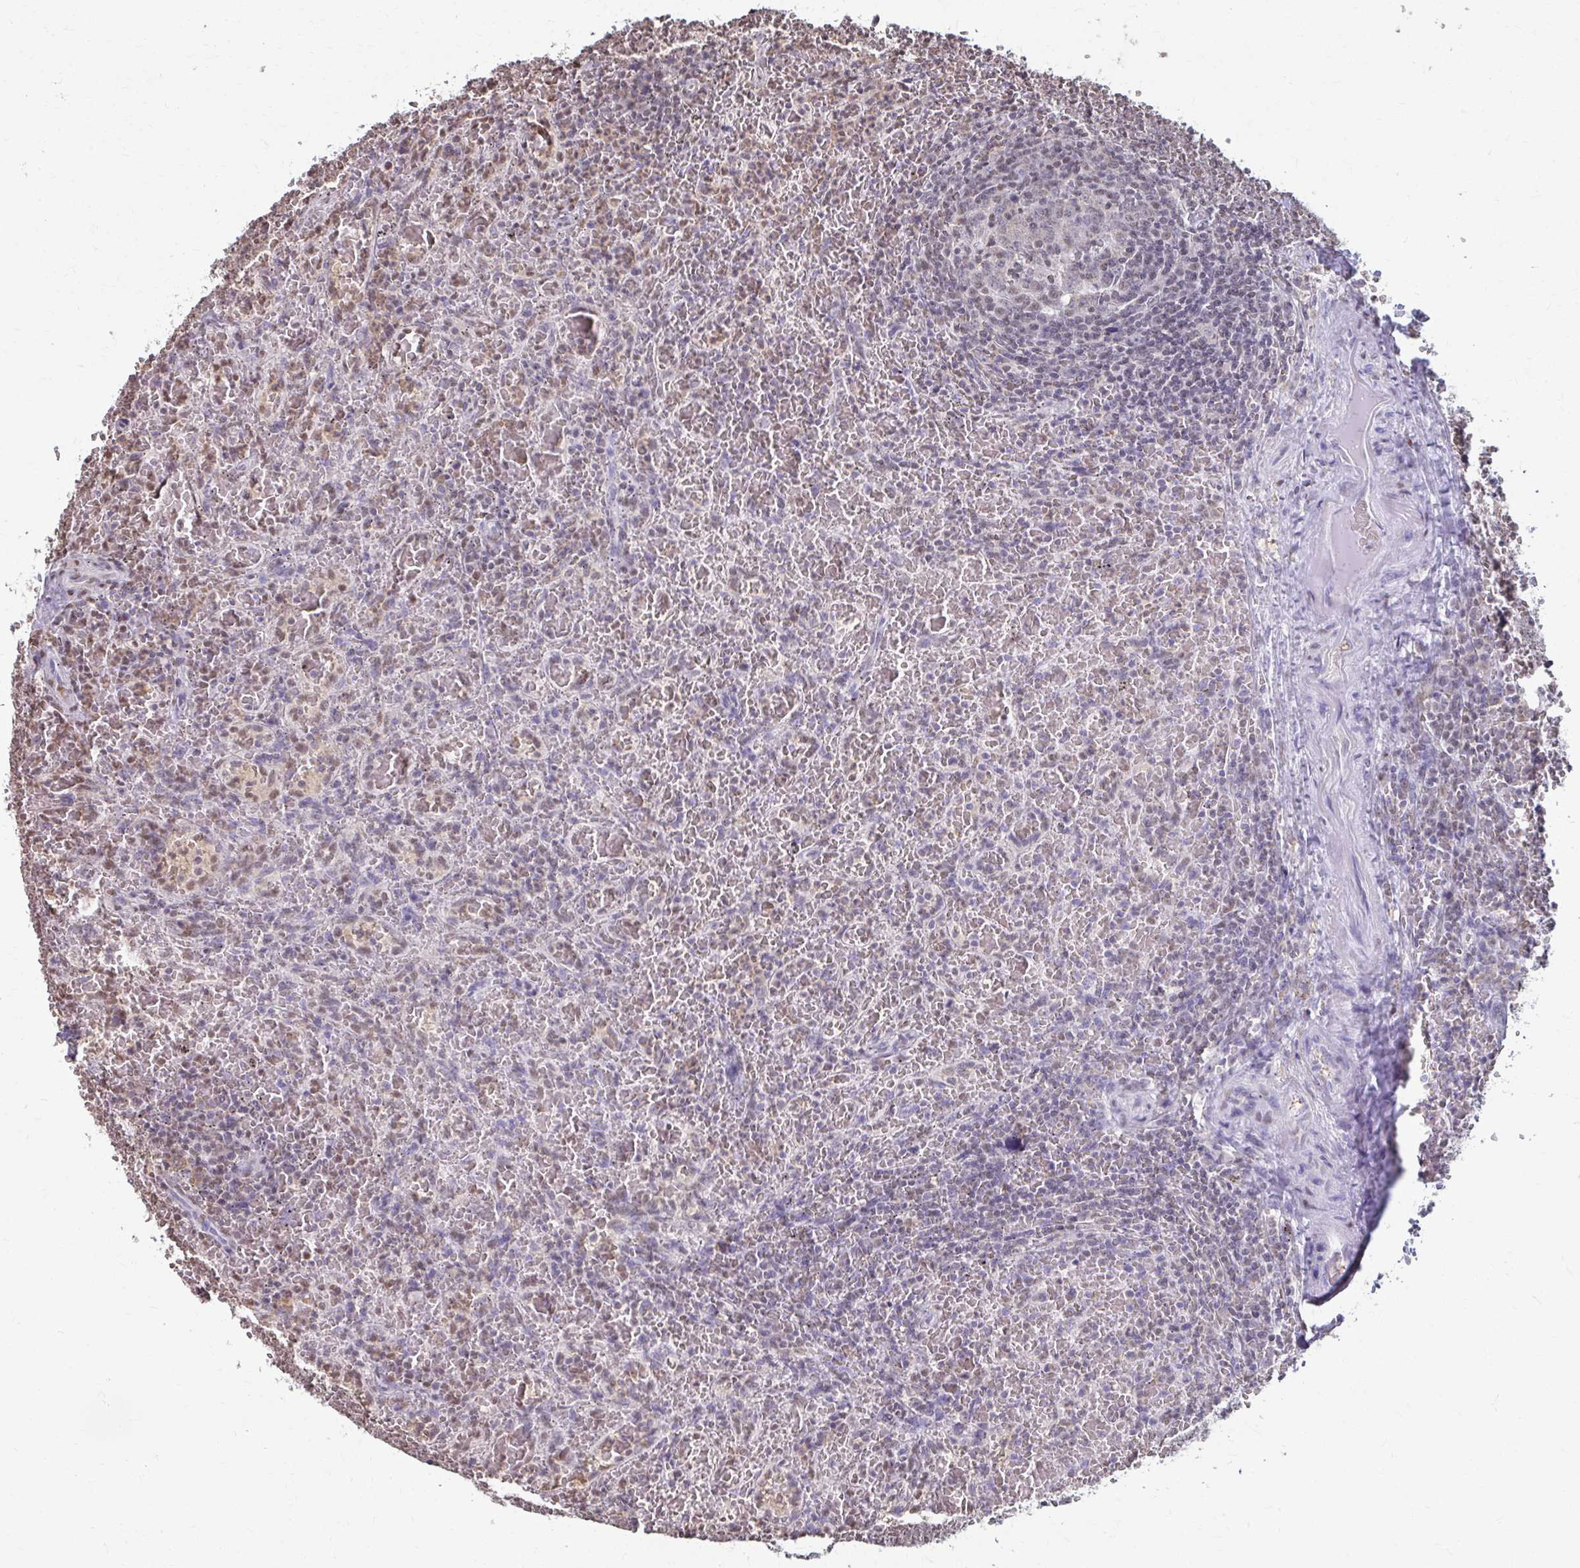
{"staining": {"intensity": "negative", "quantity": "none", "location": "none"}, "tissue": "lymphoma", "cell_type": "Tumor cells", "image_type": "cancer", "snomed": [{"axis": "morphology", "description": "Malignant lymphoma, non-Hodgkin's type, Low grade"}, {"axis": "topography", "description": "Spleen"}], "caption": "Immunohistochemical staining of human low-grade malignant lymphoma, non-Hodgkin's type demonstrates no significant positivity in tumor cells.", "gene": "ING4", "patient": {"sex": "female", "age": 64}}